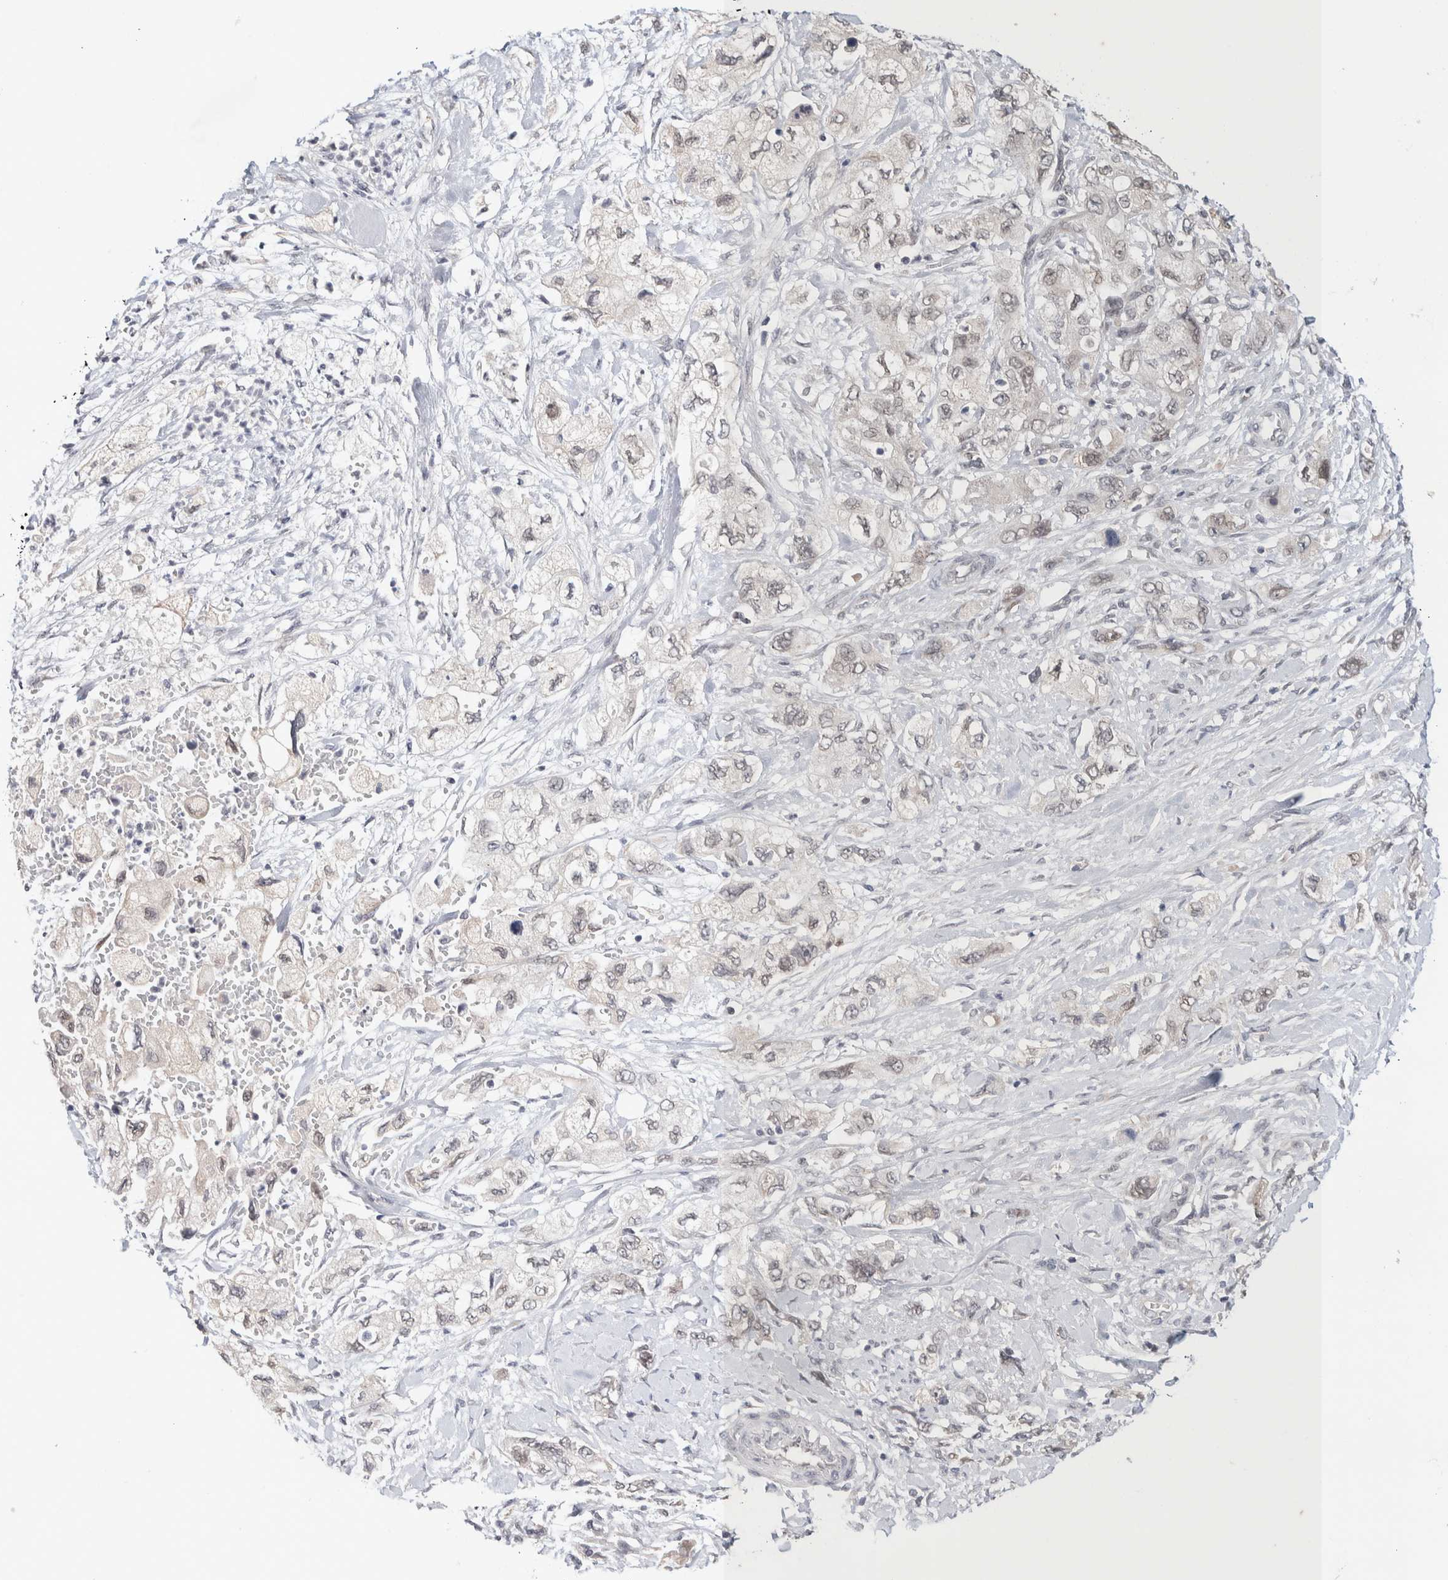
{"staining": {"intensity": "weak", "quantity": "25%-75%", "location": "nuclear"}, "tissue": "pancreatic cancer", "cell_type": "Tumor cells", "image_type": "cancer", "snomed": [{"axis": "morphology", "description": "Adenocarcinoma, NOS"}, {"axis": "topography", "description": "Pancreas"}], "caption": "Immunohistochemistry staining of pancreatic adenocarcinoma, which demonstrates low levels of weak nuclear expression in about 25%-75% of tumor cells indicating weak nuclear protein expression. The staining was performed using DAB (3,3'-diaminobenzidine) (brown) for protein detection and nuclei were counterstained in hematoxylin (blue).", "gene": "CRAT", "patient": {"sex": "female", "age": 73}}